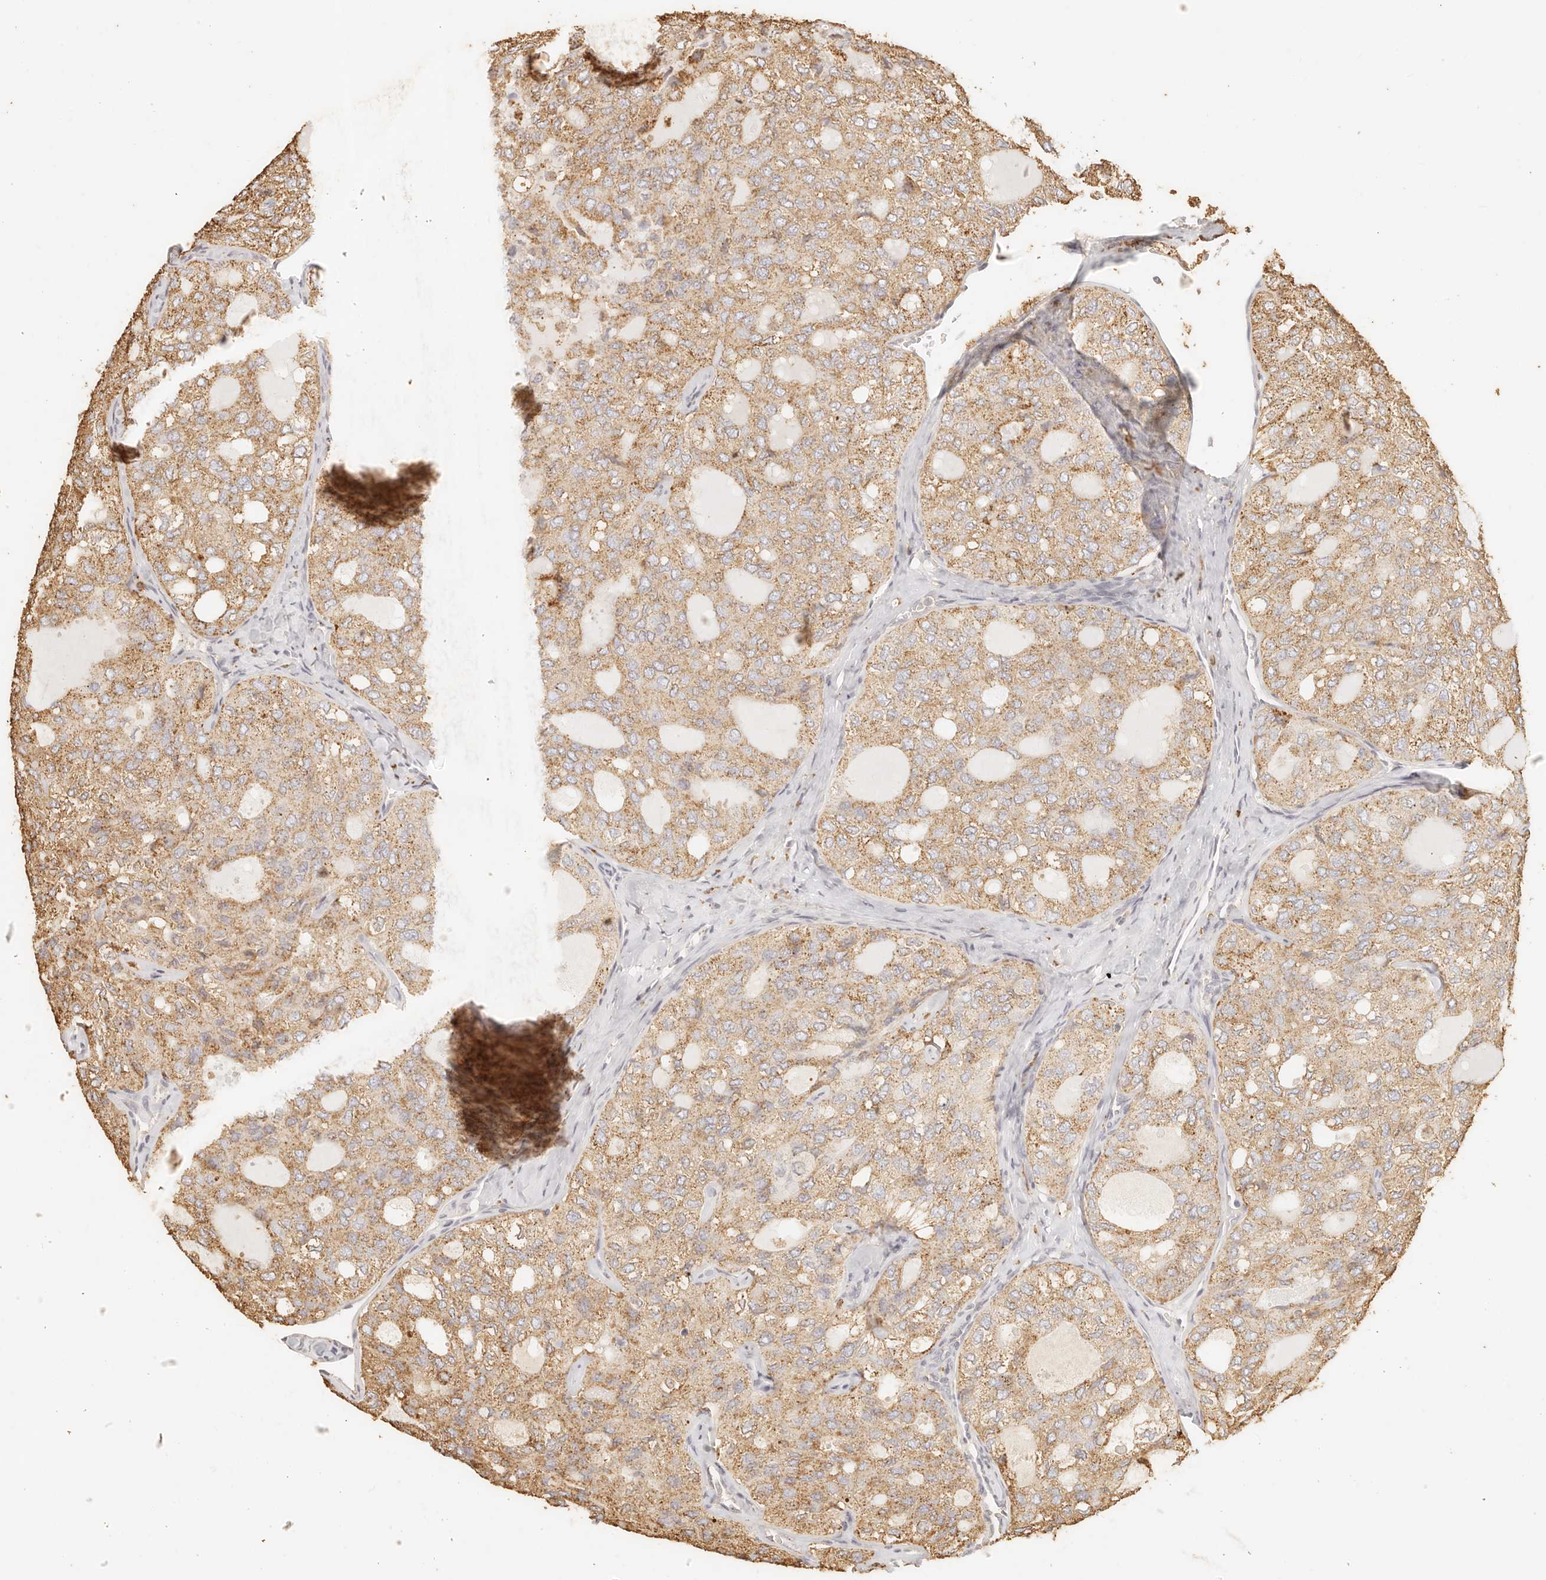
{"staining": {"intensity": "moderate", "quantity": ">75%", "location": "cytoplasmic/membranous"}, "tissue": "thyroid cancer", "cell_type": "Tumor cells", "image_type": "cancer", "snomed": [{"axis": "morphology", "description": "Follicular adenoma carcinoma, NOS"}, {"axis": "topography", "description": "Thyroid gland"}], "caption": "This micrograph shows immunohistochemistry staining of human thyroid cancer (follicular adenoma carcinoma), with medium moderate cytoplasmic/membranous positivity in about >75% of tumor cells.", "gene": "CNMD", "patient": {"sex": "male", "age": 75}}